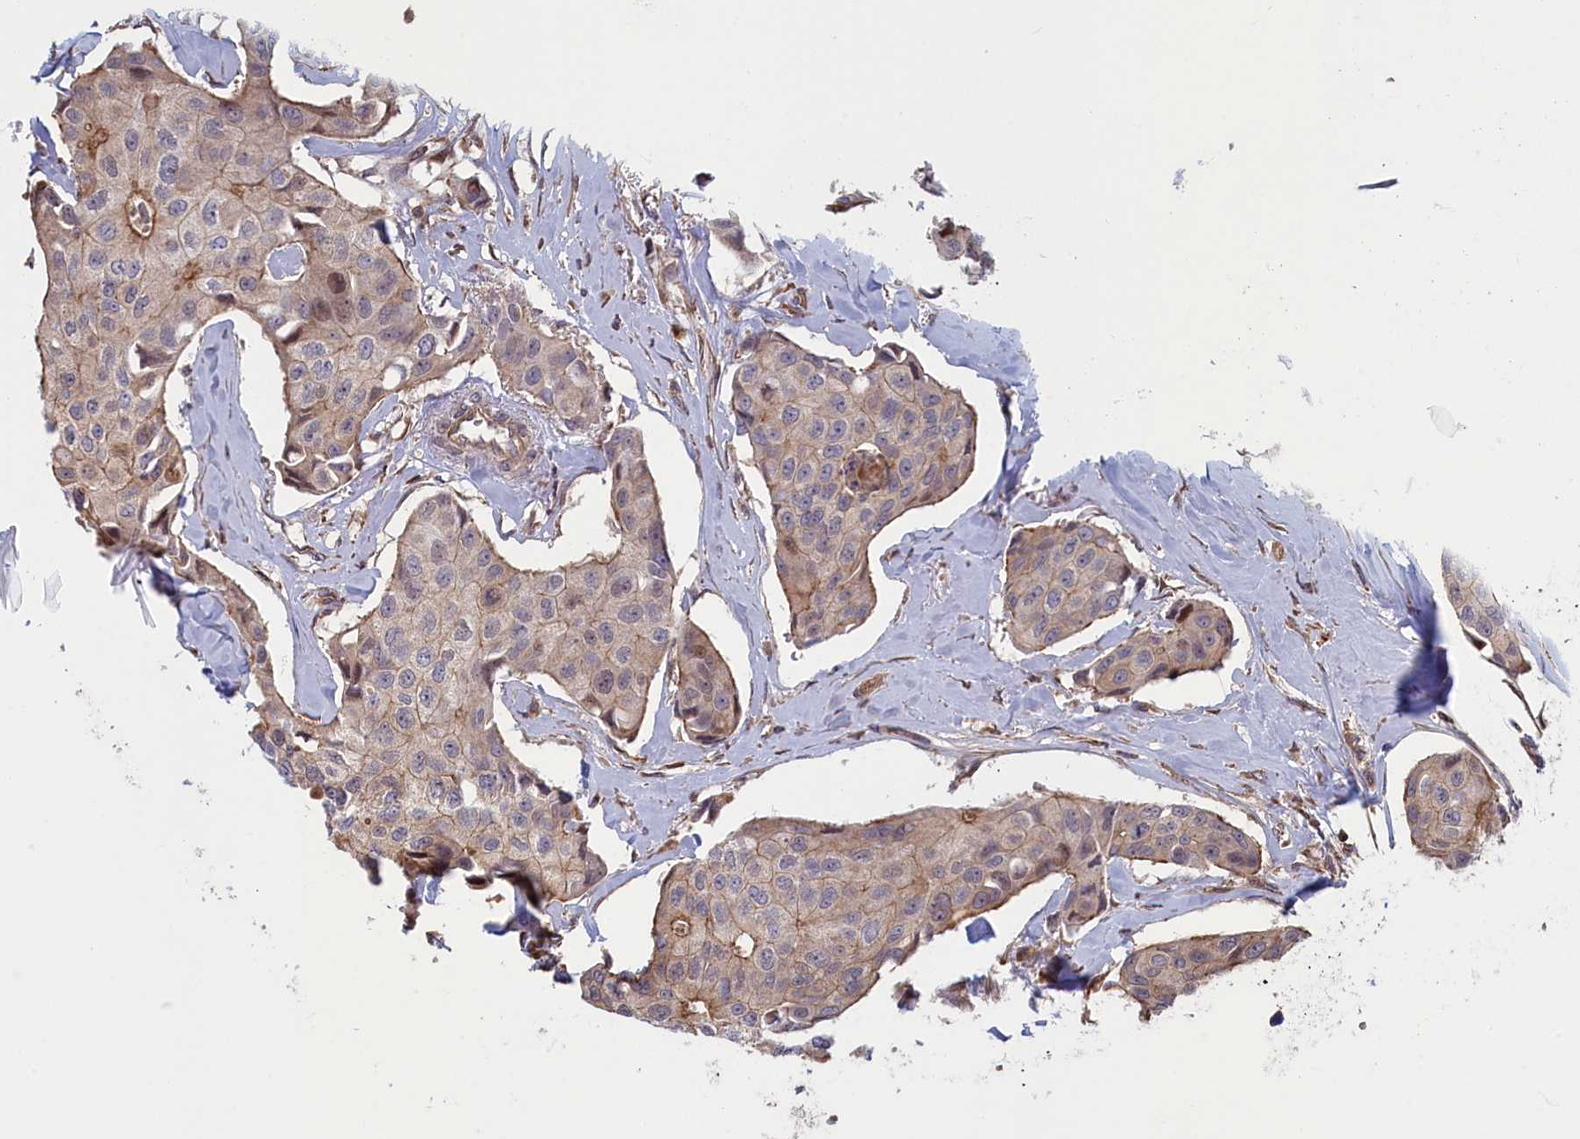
{"staining": {"intensity": "weak", "quantity": "25%-75%", "location": "cytoplasmic/membranous"}, "tissue": "breast cancer", "cell_type": "Tumor cells", "image_type": "cancer", "snomed": [{"axis": "morphology", "description": "Duct carcinoma"}, {"axis": "topography", "description": "Breast"}], "caption": "Tumor cells display weak cytoplasmic/membranous expression in approximately 25%-75% of cells in breast cancer (infiltrating ductal carcinoma).", "gene": "RILPL1", "patient": {"sex": "female", "age": 80}}